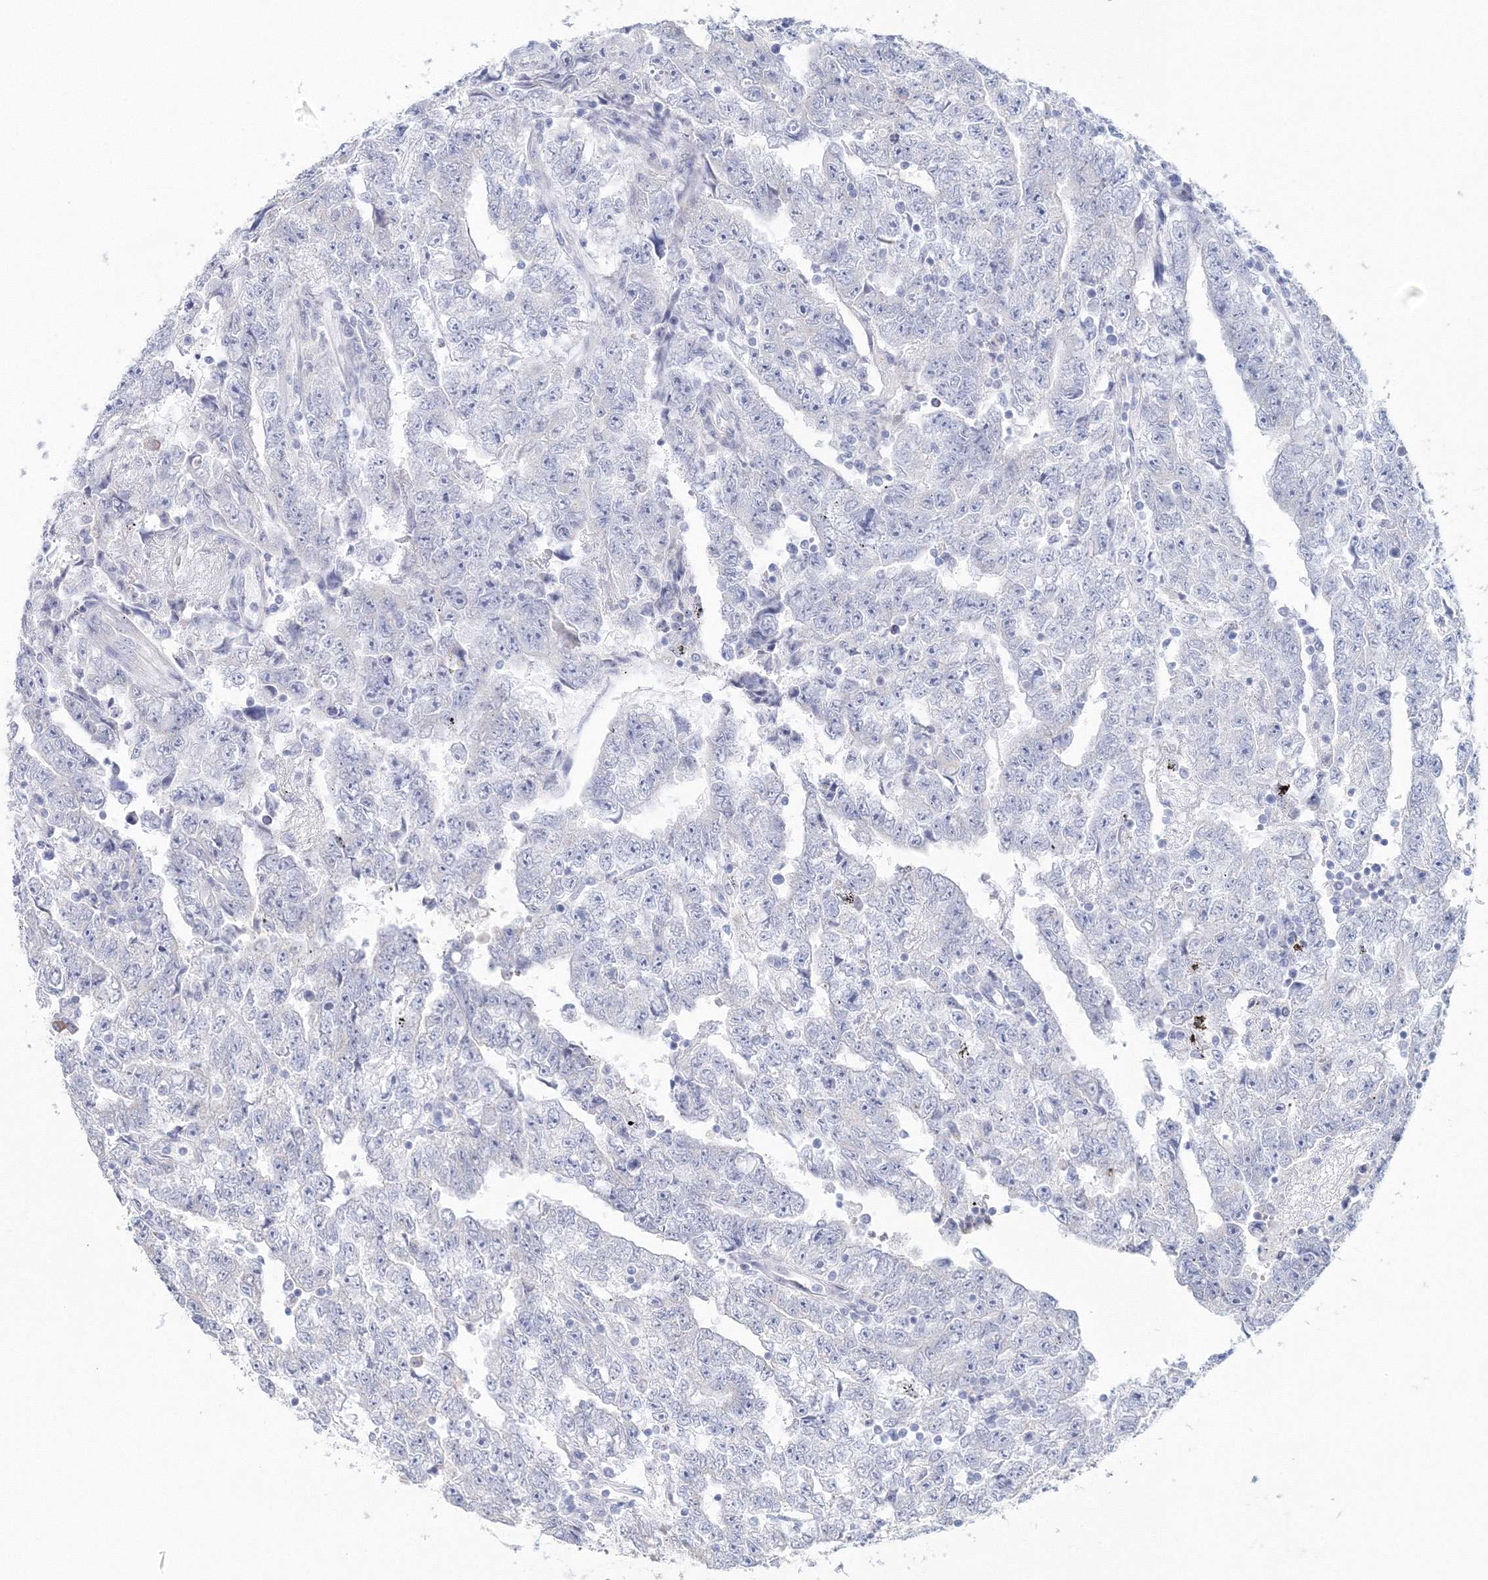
{"staining": {"intensity": "negative", "quantity": "none", "location": "none"}, "tissue": "testis cancer", "cell_type": "Tumor cells", "image_type": "cancer", "snomed": [{"axis": "morphology", "description": "Carcinoma, Embryonal, NOS"}, {"axis": "topography", "description": "Testis"}], "caption": "IHC micrograph of neoplastic tissue: embryonal carcinoma (testis) stained with DAB (3,3'-diaminobenzidine) exhibits no significant protein staining in tumor cells.", "gene": "VSIG1", "patient": {"sex": "male", "age": 25}}